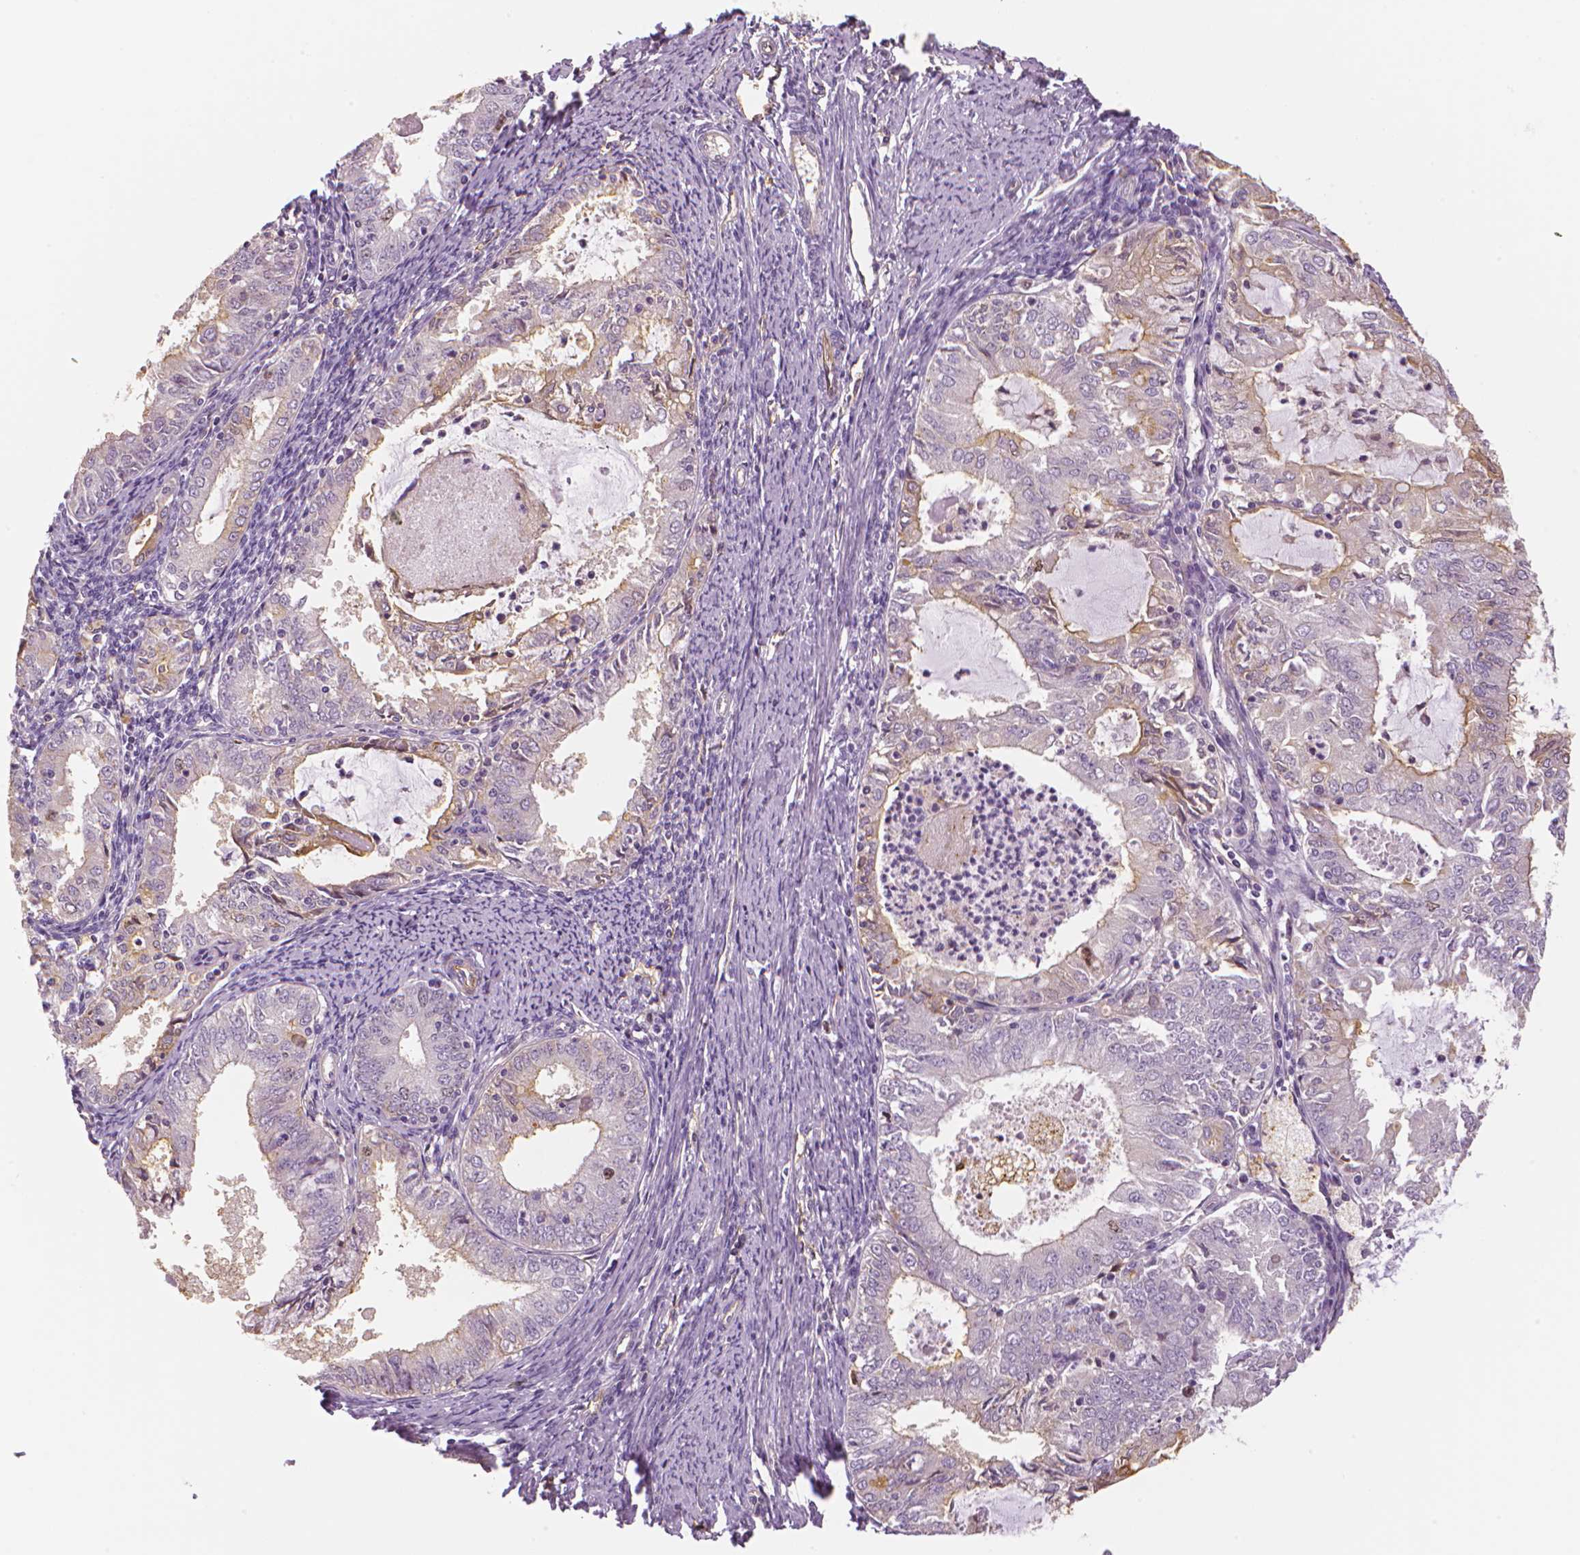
{"staining": {"intensity": "weak", "quantity": "<25%", "location": "cytoplasmic/membranous"}, "tissue": "endometrial cancer", "cell_type": "Tumor cells", "image_type": "cancer", "snomed": [{"axis": "morphology", "description": "Adenocarcinoma, NOS"}, {"axis": "topography", "description": "Endometrium"}], "caption": "The IHC histopathology image has no significant positivity in tumor cells of endometrial cancer (adenocarcinoma) tissue.", "gene": "MKI67", "patient": {"sex": "female", "age": 57}}